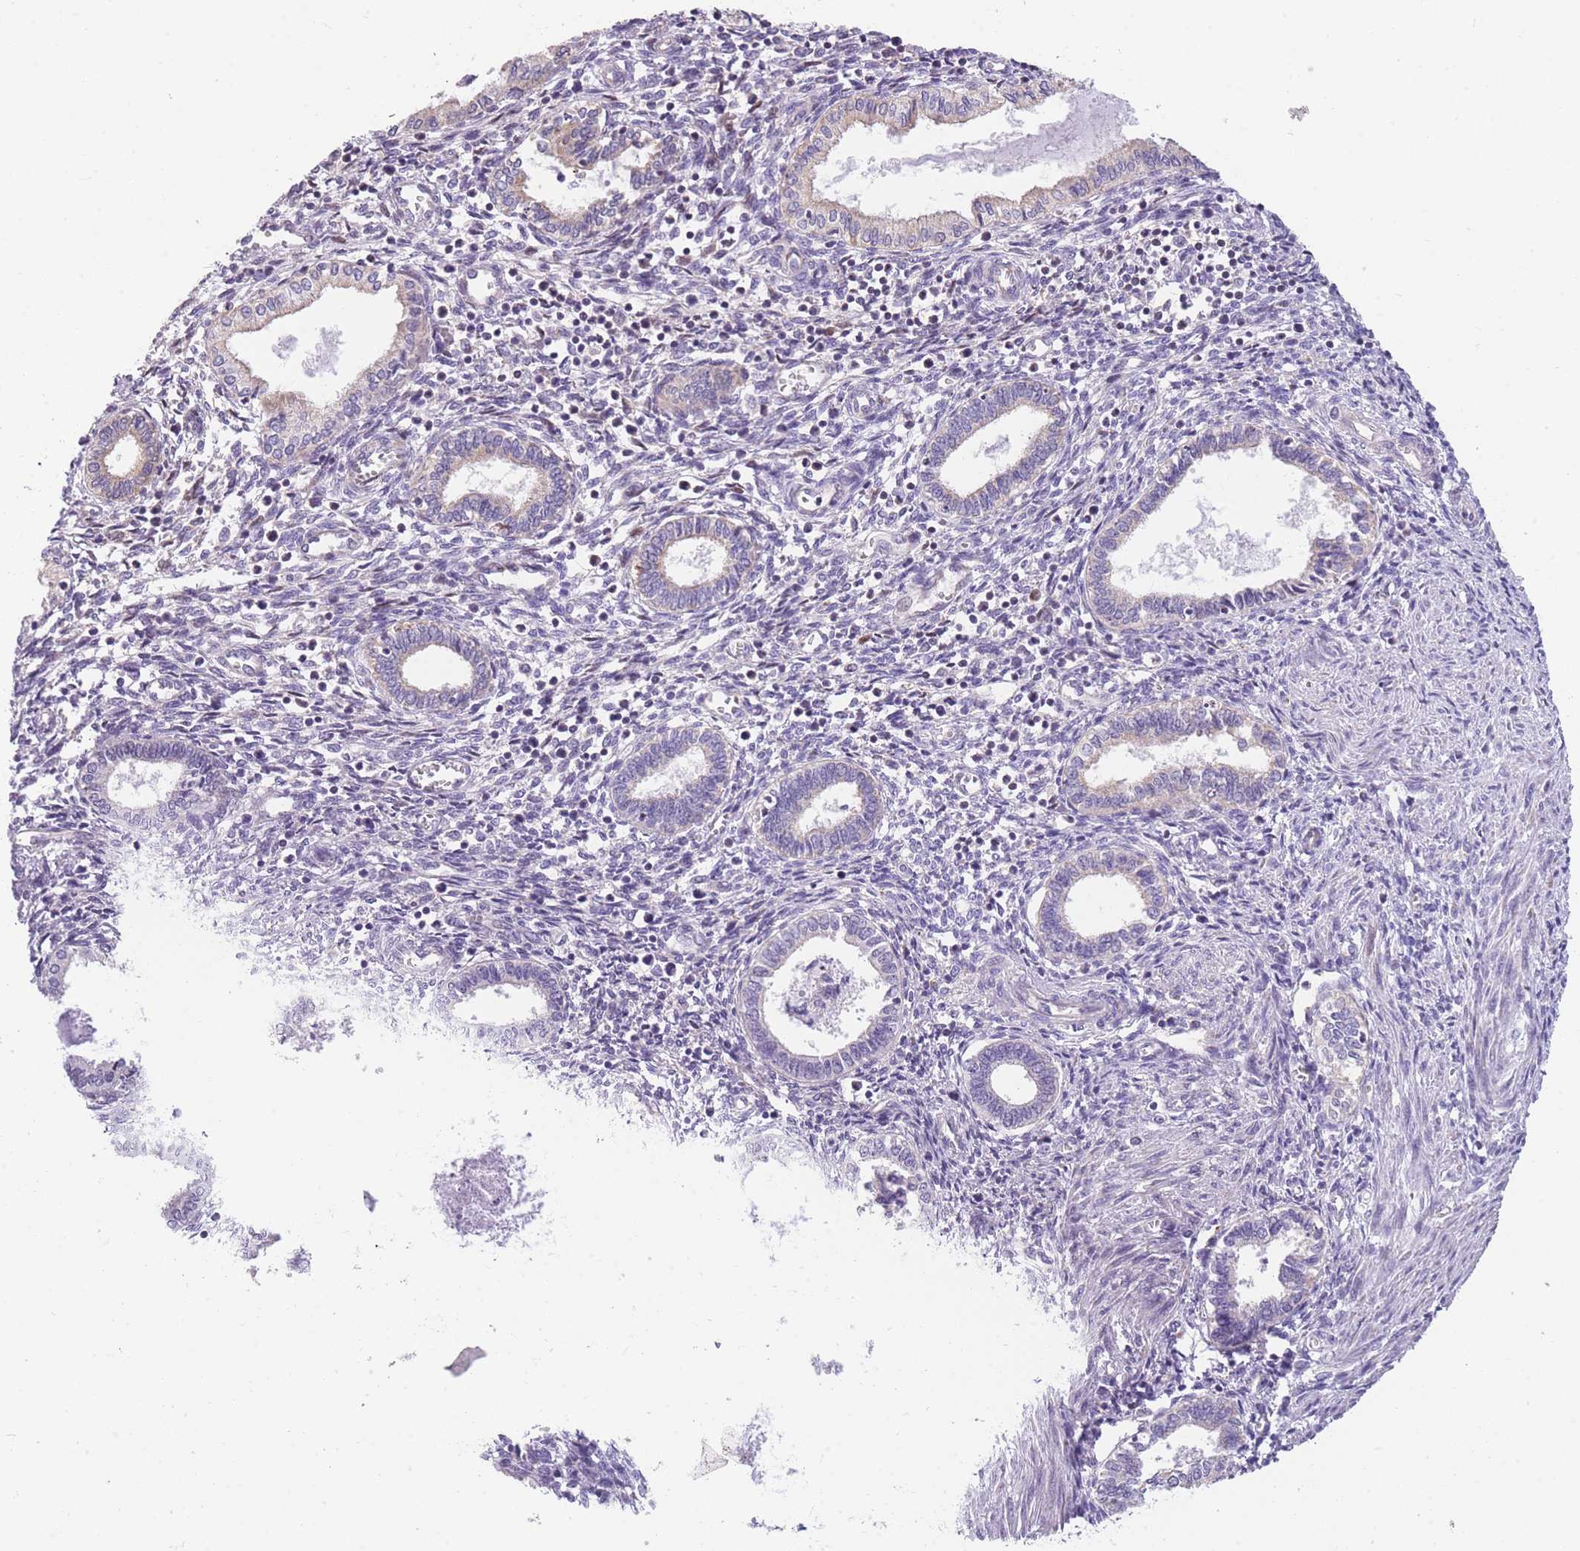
{"staining": {"intensity": "negative", "quantity": "none", "location": "none"}, "tissue": "endometrium", "cell_type": "Cells in endometrial stroma", "image_type": "normal", "snomed": [{"axis": "morphology", "description": "Normal tissue, NOS"}, {"axis": "topography", "description": "Endometrium"}], "caption": "This is a histopathology image of immunohistochemistry staining of benign endometrium, which shows no expression in cells in endometrial stroma.", "gene": "BOLA2B", "patient": {"sex": "female", "age": 37}}